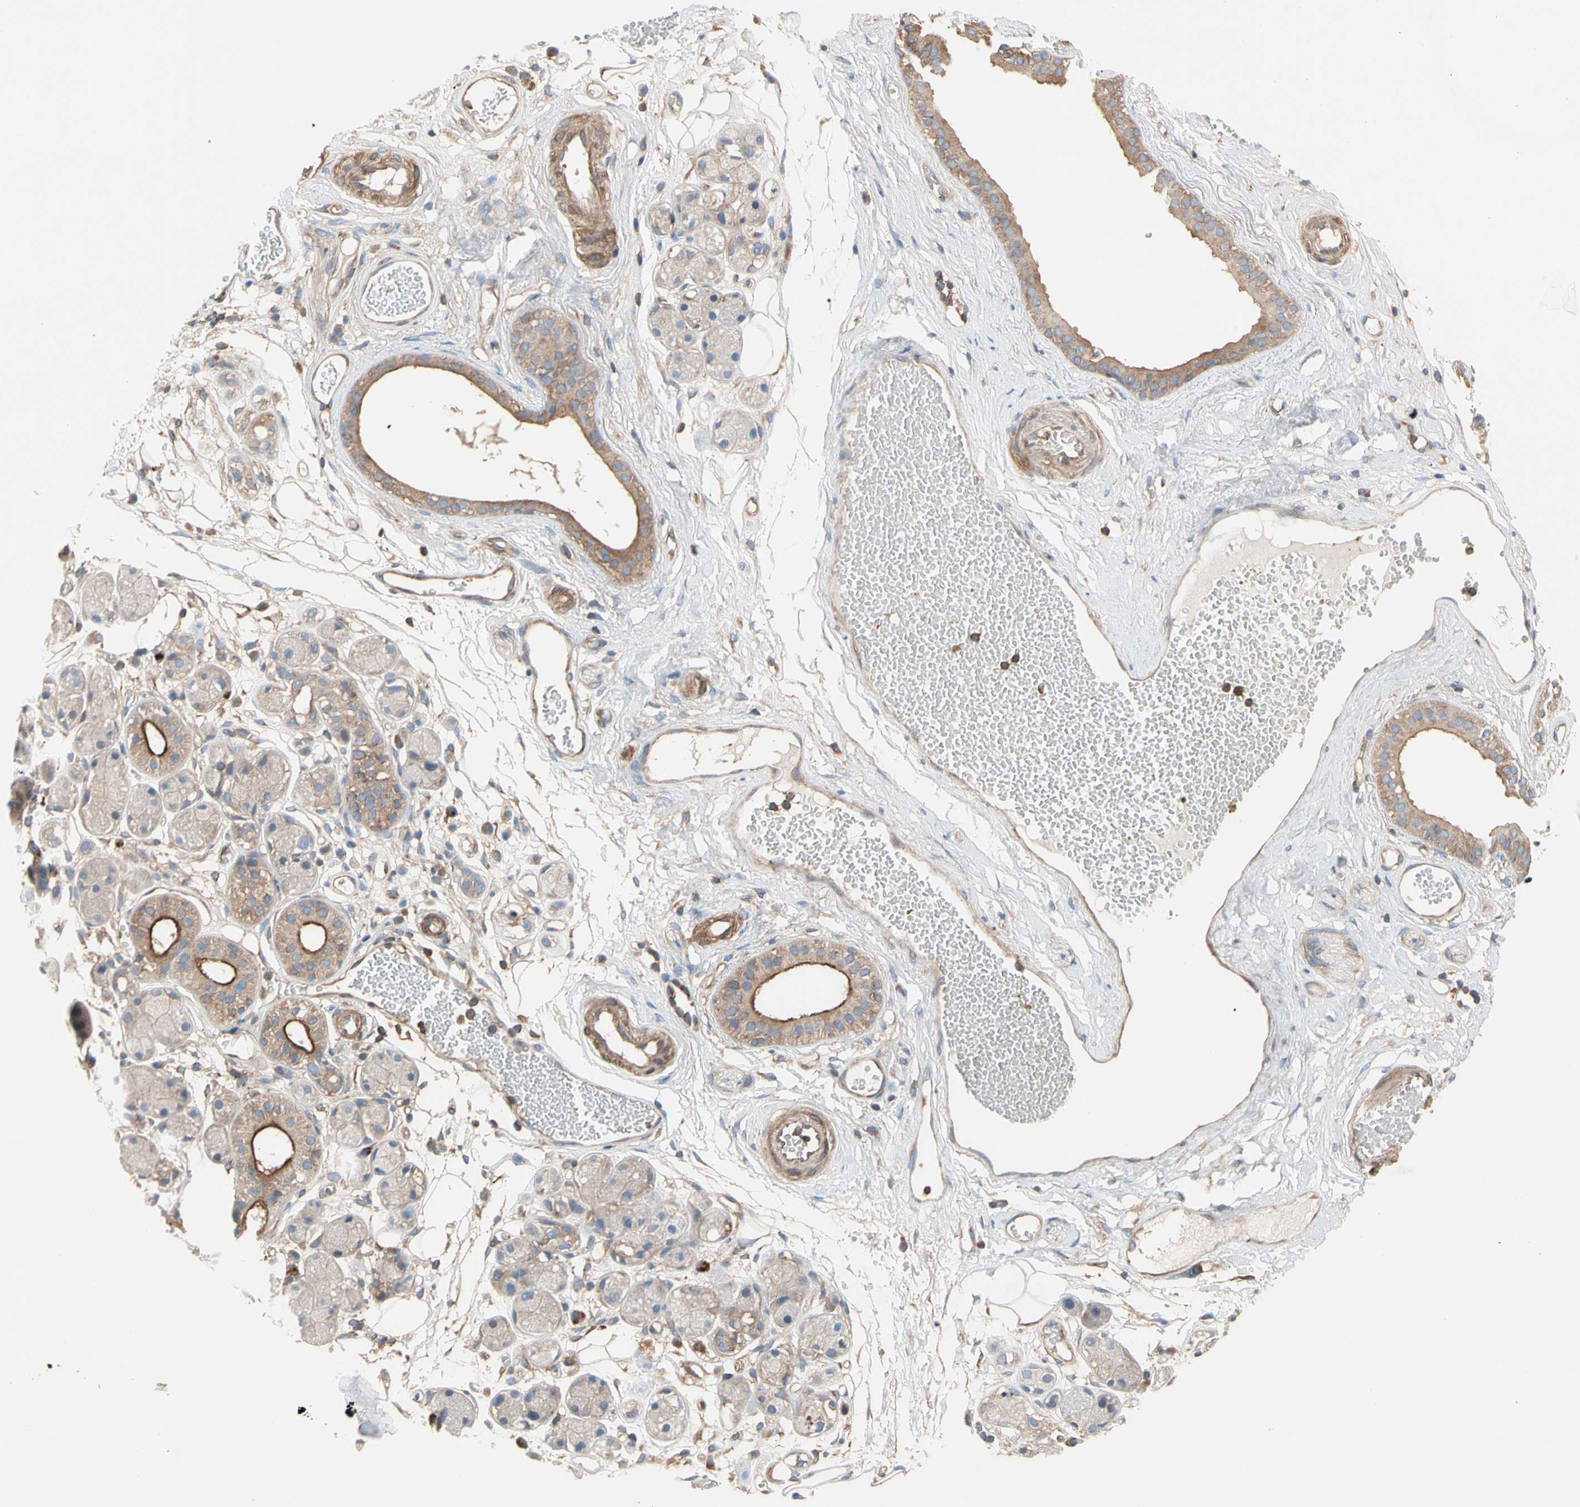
{"staining": {"intensity": "moderate", "quantity": "25%-75%", "location": "cytoplasmic/membranous"}, "tissue": "adipose tissue", "cell_type": "Adipocytes", "image_type": "normal", "snomed": [{"axis": "morphology", "description": "Normal tissue, NOS"}, {"axis": "morphology", "description": "Inflammation, NOS"}, {"axis": "topography", "description": "Vascular tissue"}, {"axis": "topography", "description": "Salivary gland"}], "caption": "Adipocytes show moderate cytoplasmic/membranous positivity in about 25%-75% of cells in normal adipose tissue.", "gene": "ROCK1", "patient": {"sex": "female", "age": 75}}